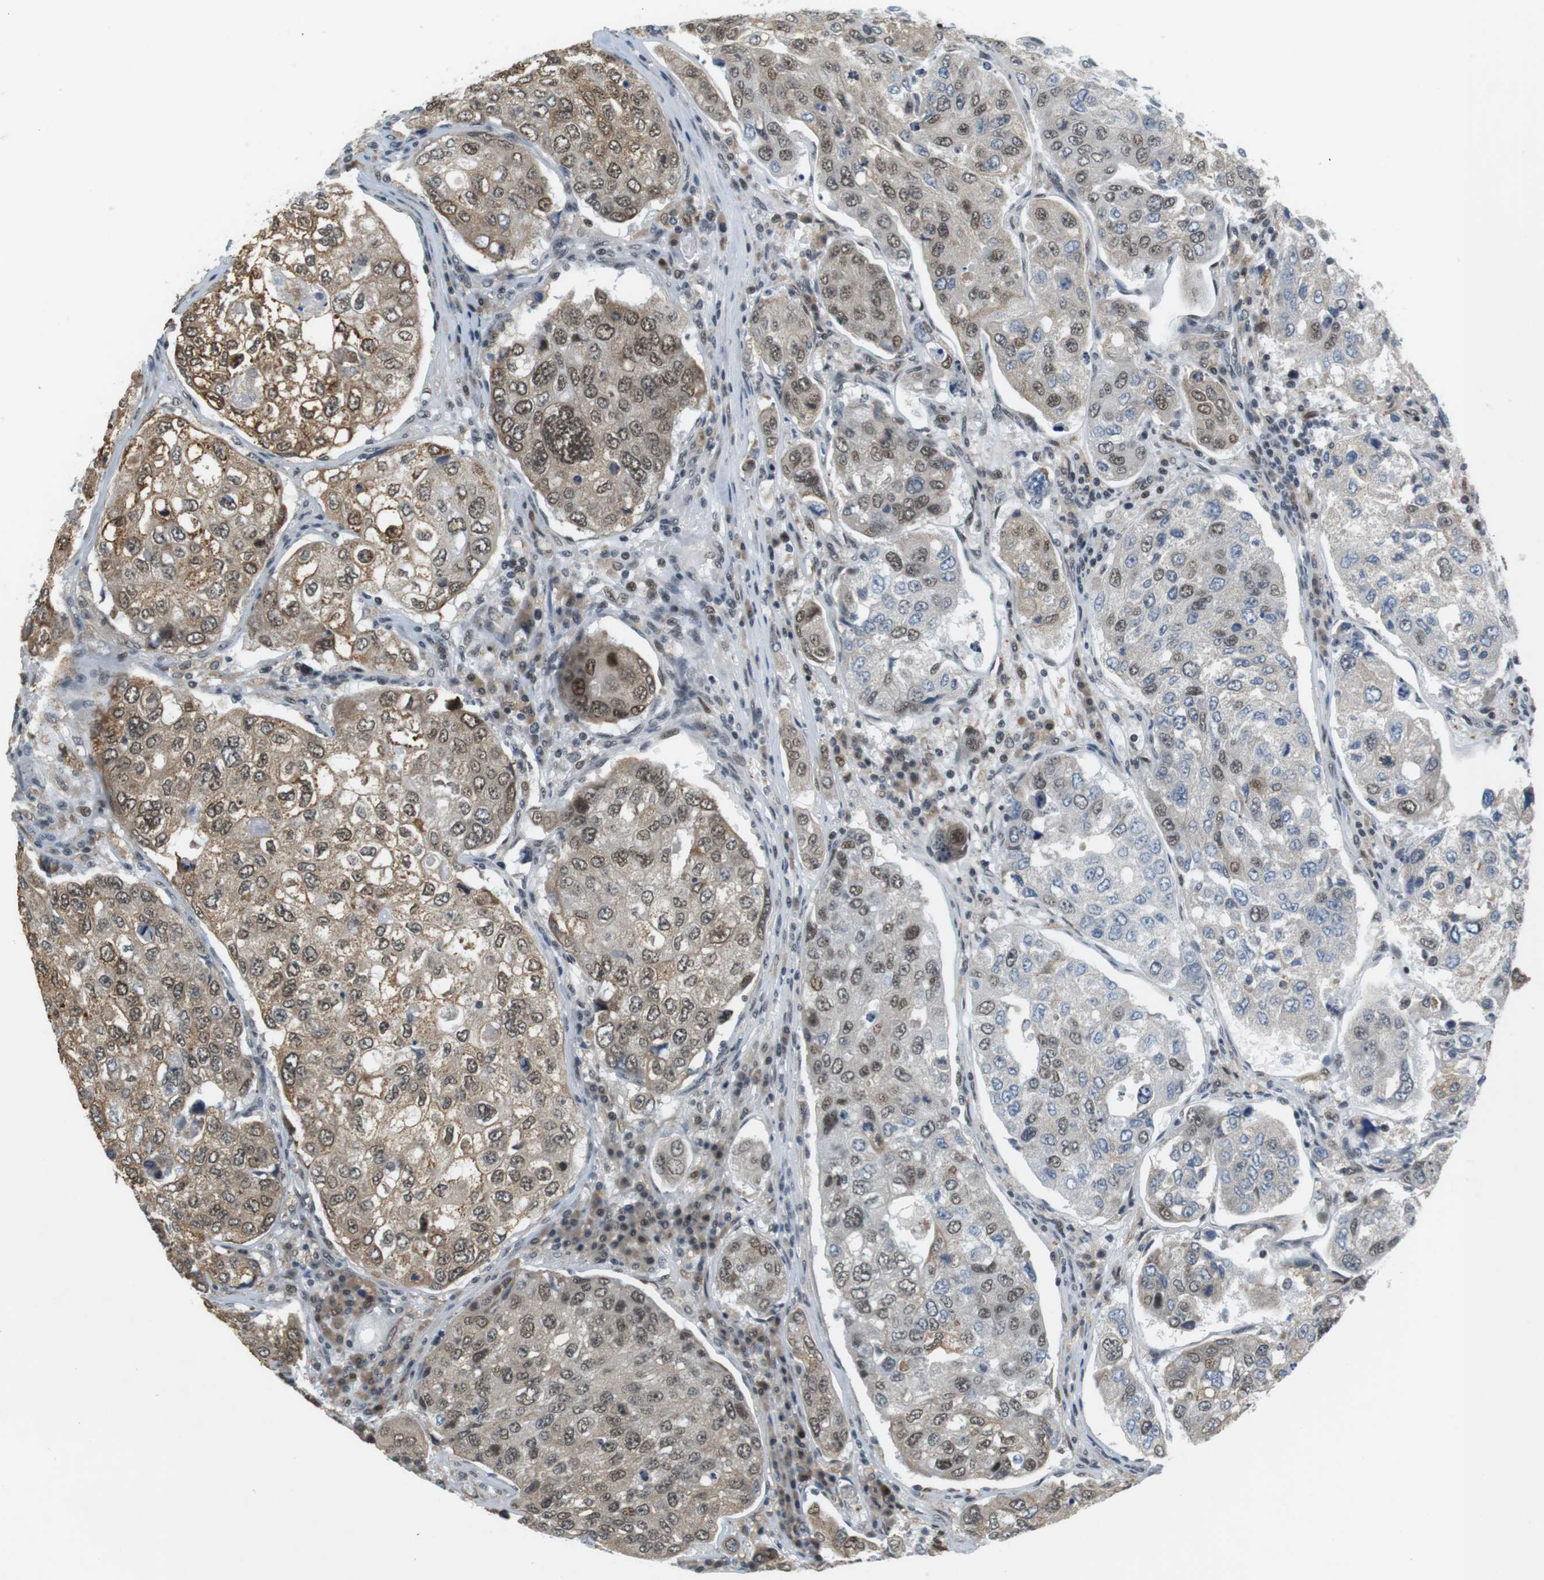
{"staining": {"intensity": "moderate", "quantity": ">75%", "location": "nuclear"}, "tissue": "urothelial cancer", "cell_type": "Tumor cells", "image_type": "cancer", "snomed": [{"axis": "morphology", "description": "Urothelial carcinoma, High grade"}, {"axis": "topography", "description": "Lymph node"}, {"axis": "topography", "description": "Urinary bladder"}], "caption": "Urothelial carcinoma (high-grade) tissue exhibits moderate nuclear positivity in approximately >75% of tumor cells", "gene": "RNF38", "patient": {"sex": "male", "age": 51}}